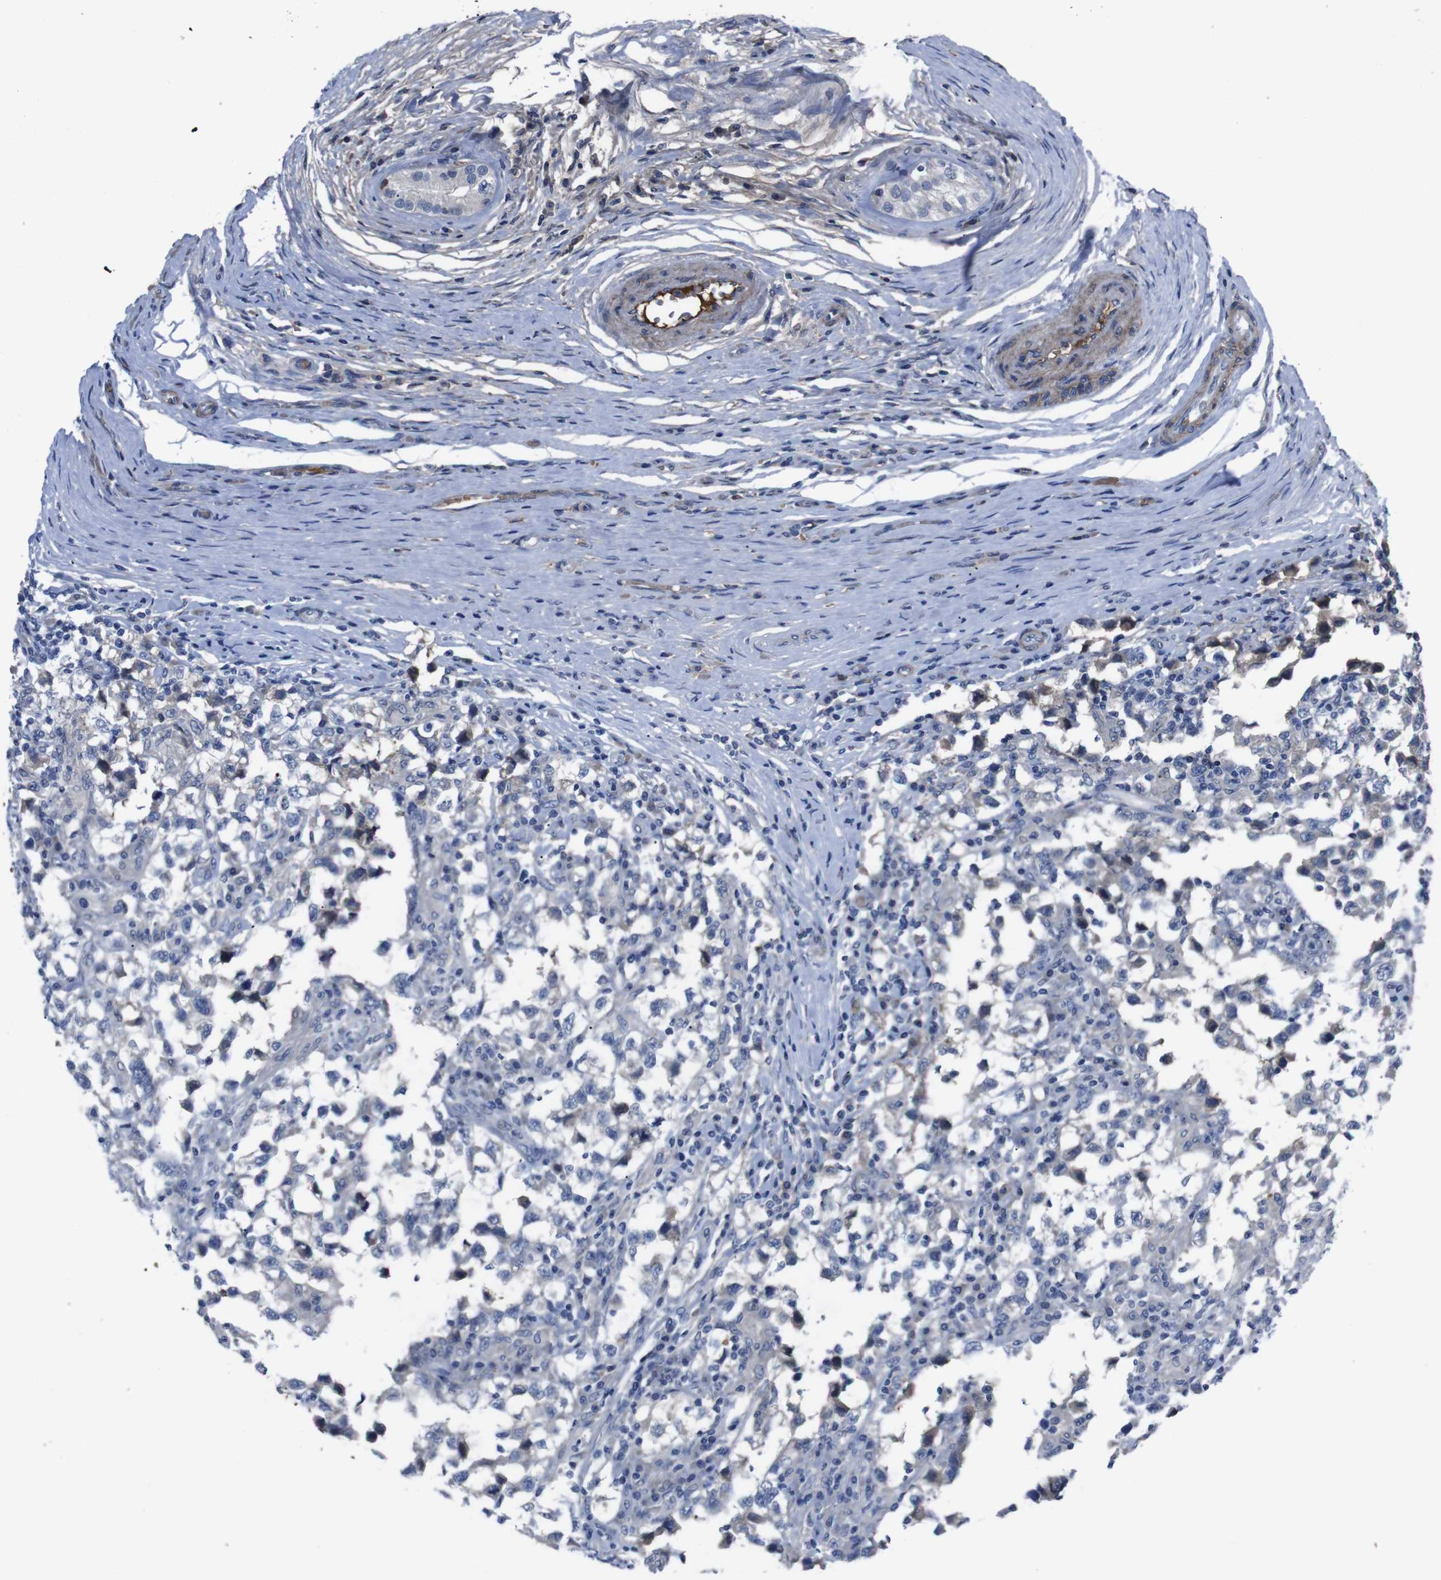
{"staining": {"intensity": "negative", "quantity": "none", "location": "none"}, "tissue": "testis cancer", "cell_type": "Tumor cells", "image_type": "cancer", "snomed": [{"axis": "morphology", "description": "Carcinoma, Embryonal, NOS"}, {"axis": "topography", "description": "Testis"}], "caption": "Tumor cells are negative for brown protein staining in testis cancer. Brightfield microscopy of immunohistochemistry (IHC) stained with DAB (brown) and hematoxylin (blue), captured at high magnification.", "gene": "SPTB", "patient": {"sex": "male", "age": 21}}